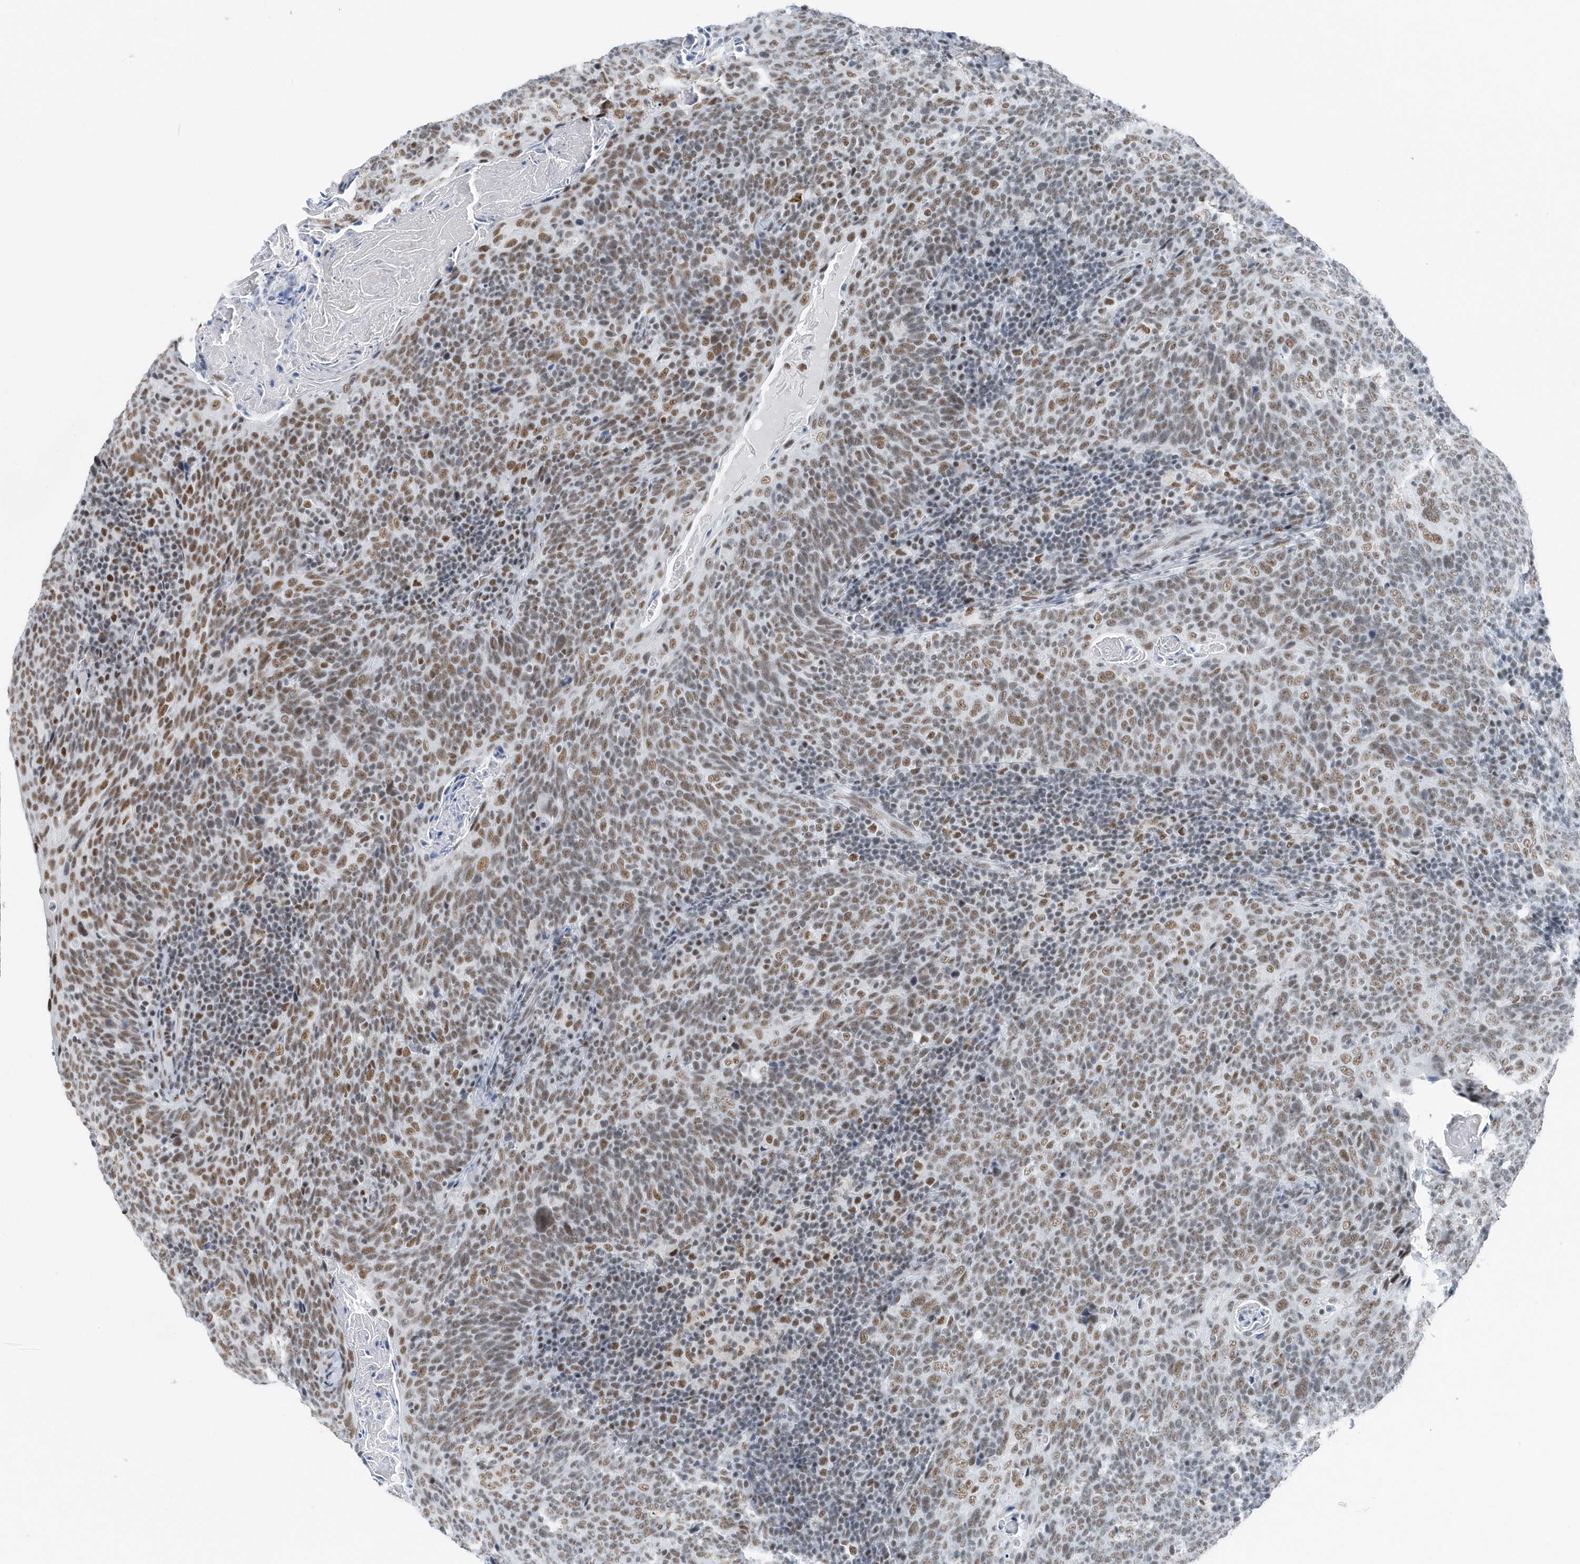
{"staining": {"intensity": "moderate", "quantity": ">75%", "location": "nuclear"}, "tissue": "head and neck cancer", "cell_type": "Tumor cells", "image_type": "cancer", "snomed": [{"axis": "morphology", "description": "Squamous cell carcinoma, NOS"}, {"axis": "morphology", "description": "Squamous cell carcinoma, metastatic, NOS"}, {"axis": "topography", "description": "Lymph node"}, {"axis": "topography", "description": "Head-Neck"}], "caption": "Immunohistochemical staining of head and neck cancer displays medium levels of moderate nuclear protein positivity in about >75% of tumor cells.", "gene": "FIP1L1", "patient": {"sex": "male", "age": 62}}